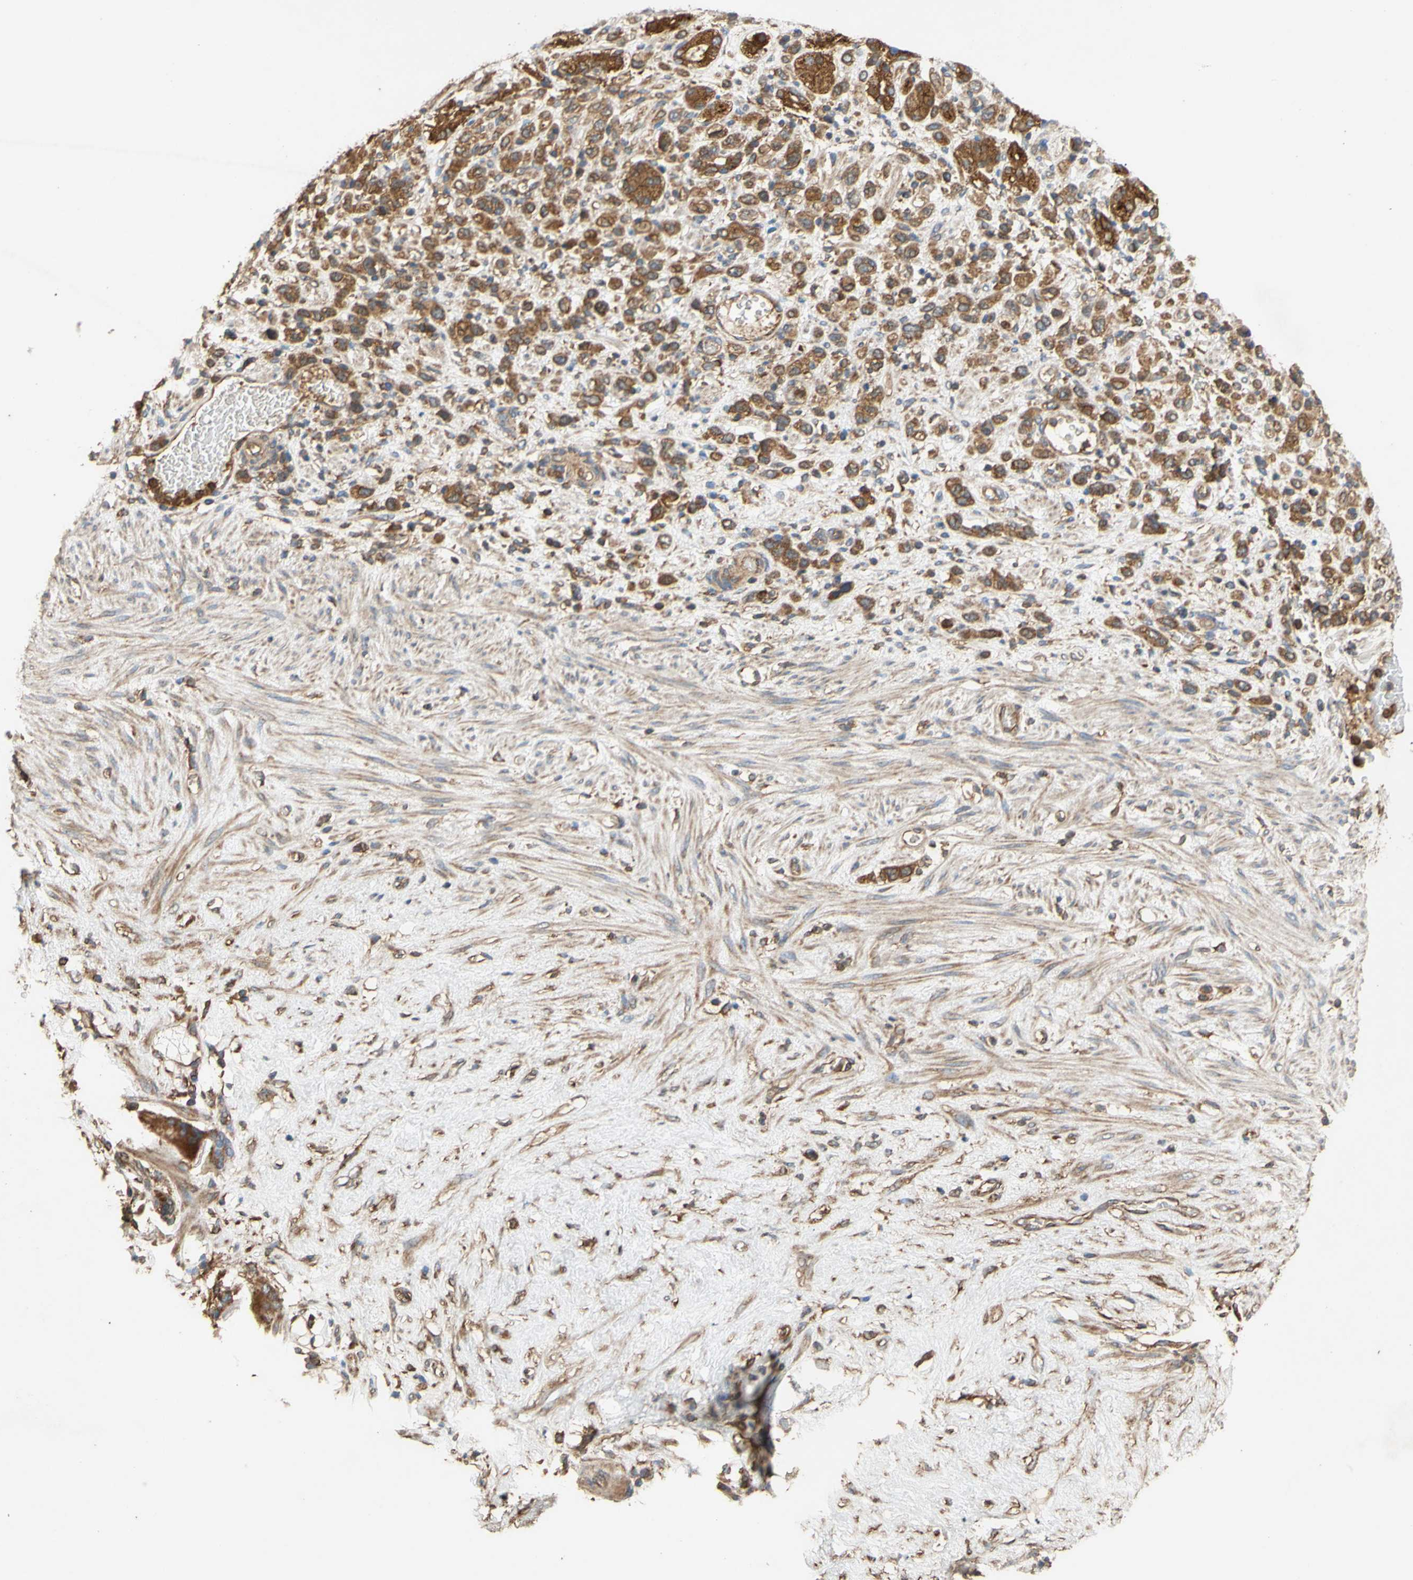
{"staining": {"intensity": "moderate", "quantity": ">75%", "location": "cytoplasmic/membranous"}, "tissue": "stomach cancer", "cell_type": "Tumor cells", "image_type": "cancer", "snomed": [{"axis": "morphology", "description": "Adenocarcinoma, NOS"}, {"axis": "morphology", "description": "Adenocarcinoma, High grade"}, {"axis": "topography", "description": "Stomach, upper"}, {"axis": "topography", "description": "Stomach, lower"}], "caption": "This image demonstrates immunohistochemistry (IHC) staining of stomach cancer (adenocarcinoma), with medium moderate cytoplasmic/membranous expression in approximately >75% of tumor cells.", "gene": "CTTN", "patient": {"sex": "female", "age": 65}}